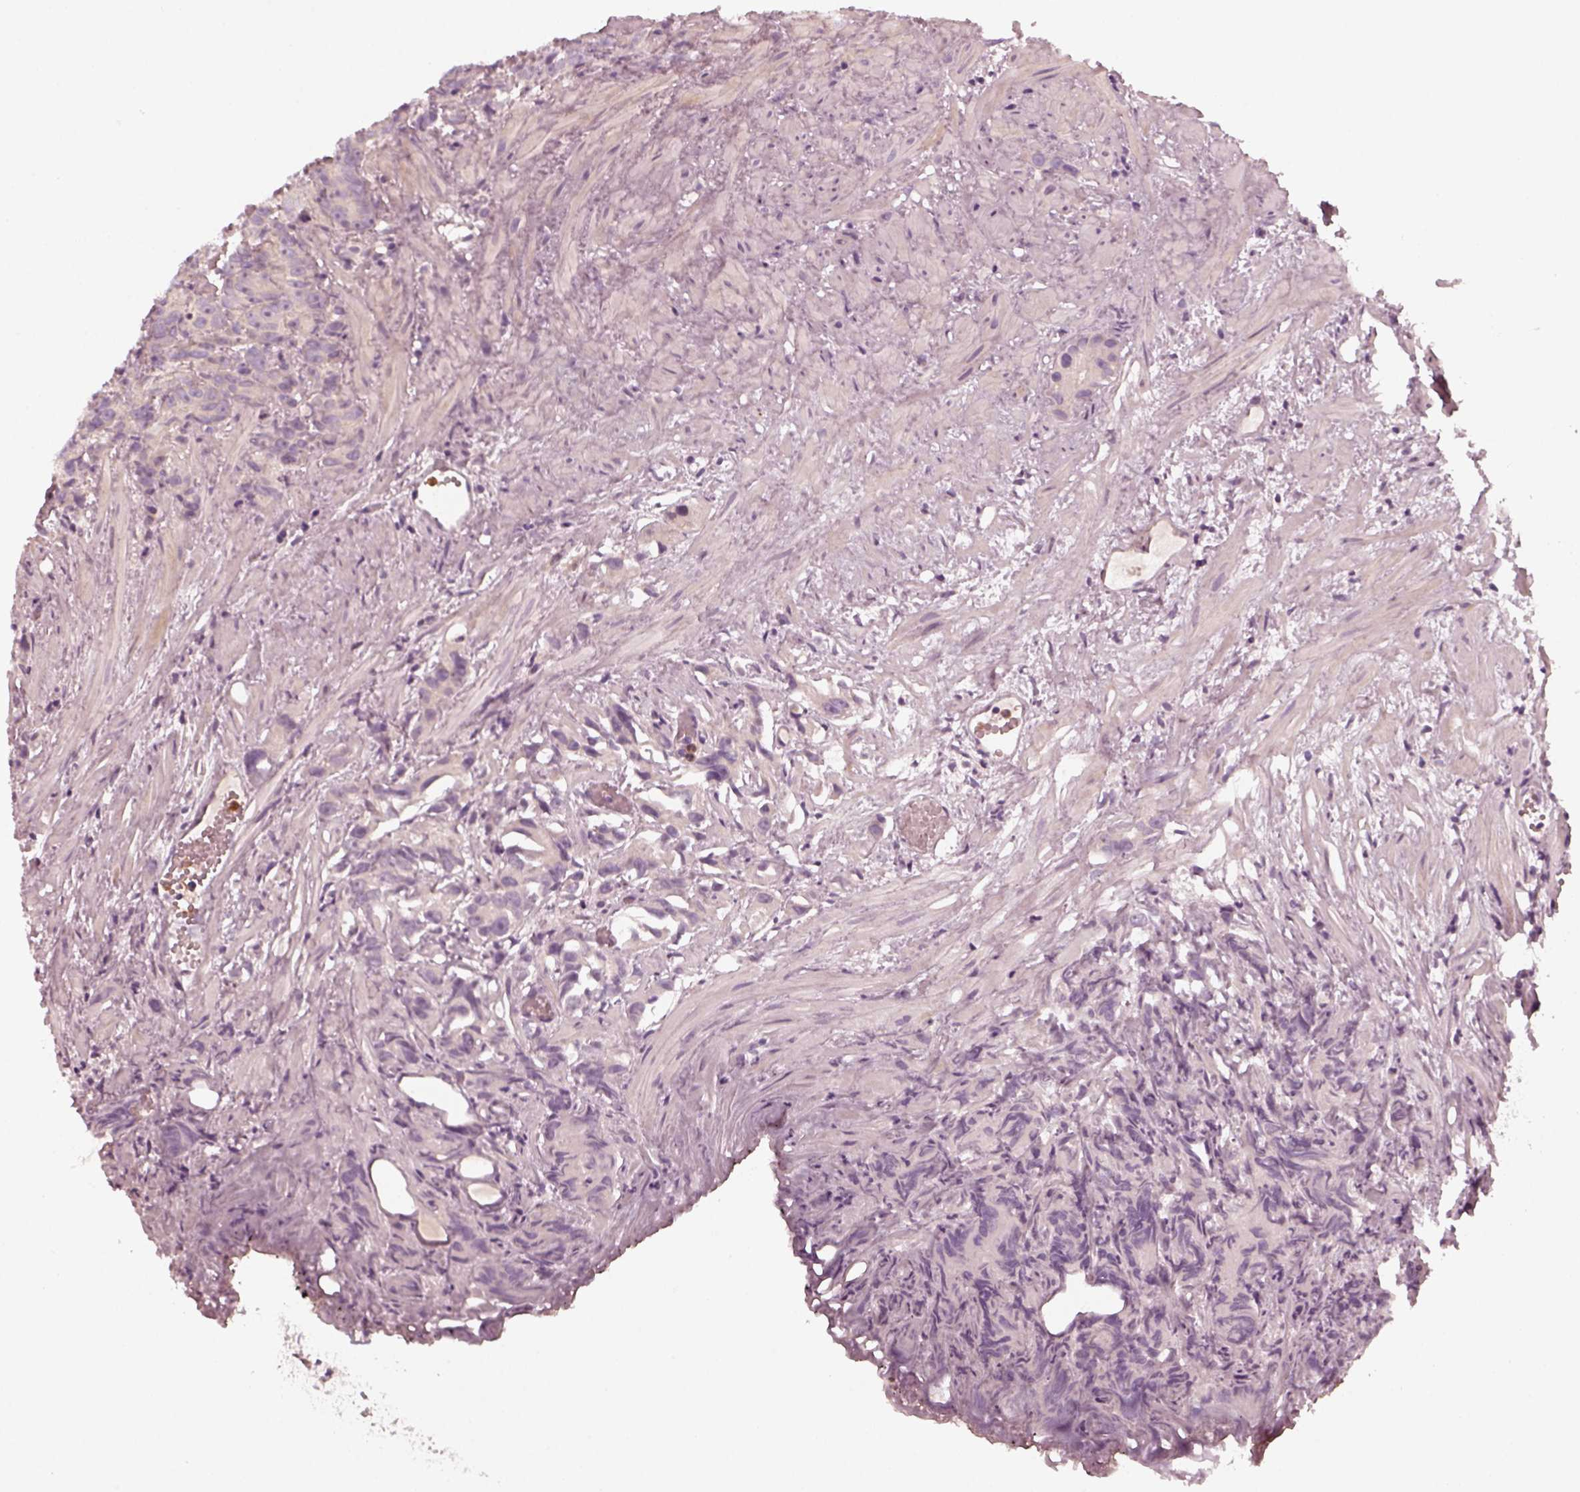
{"staining": {"intensity": "negative", "quantity": "none", "location": "none"}, "tissue": "prostate cancer", "cell_type": "Tumor cells", "image_type": "cancer", "snomed": [{"axis": "morphology", "description": "Adenocarcinoma, High grade"}, {"axis": "topography", "description": "Prostate"}], "caption": "The immunohistochemistry photomicrograph has no significant expression in tumor cells of prostate cancer tissue.", "gene": "CHIT1", "patient": {"sex": "male", "age": 90}}